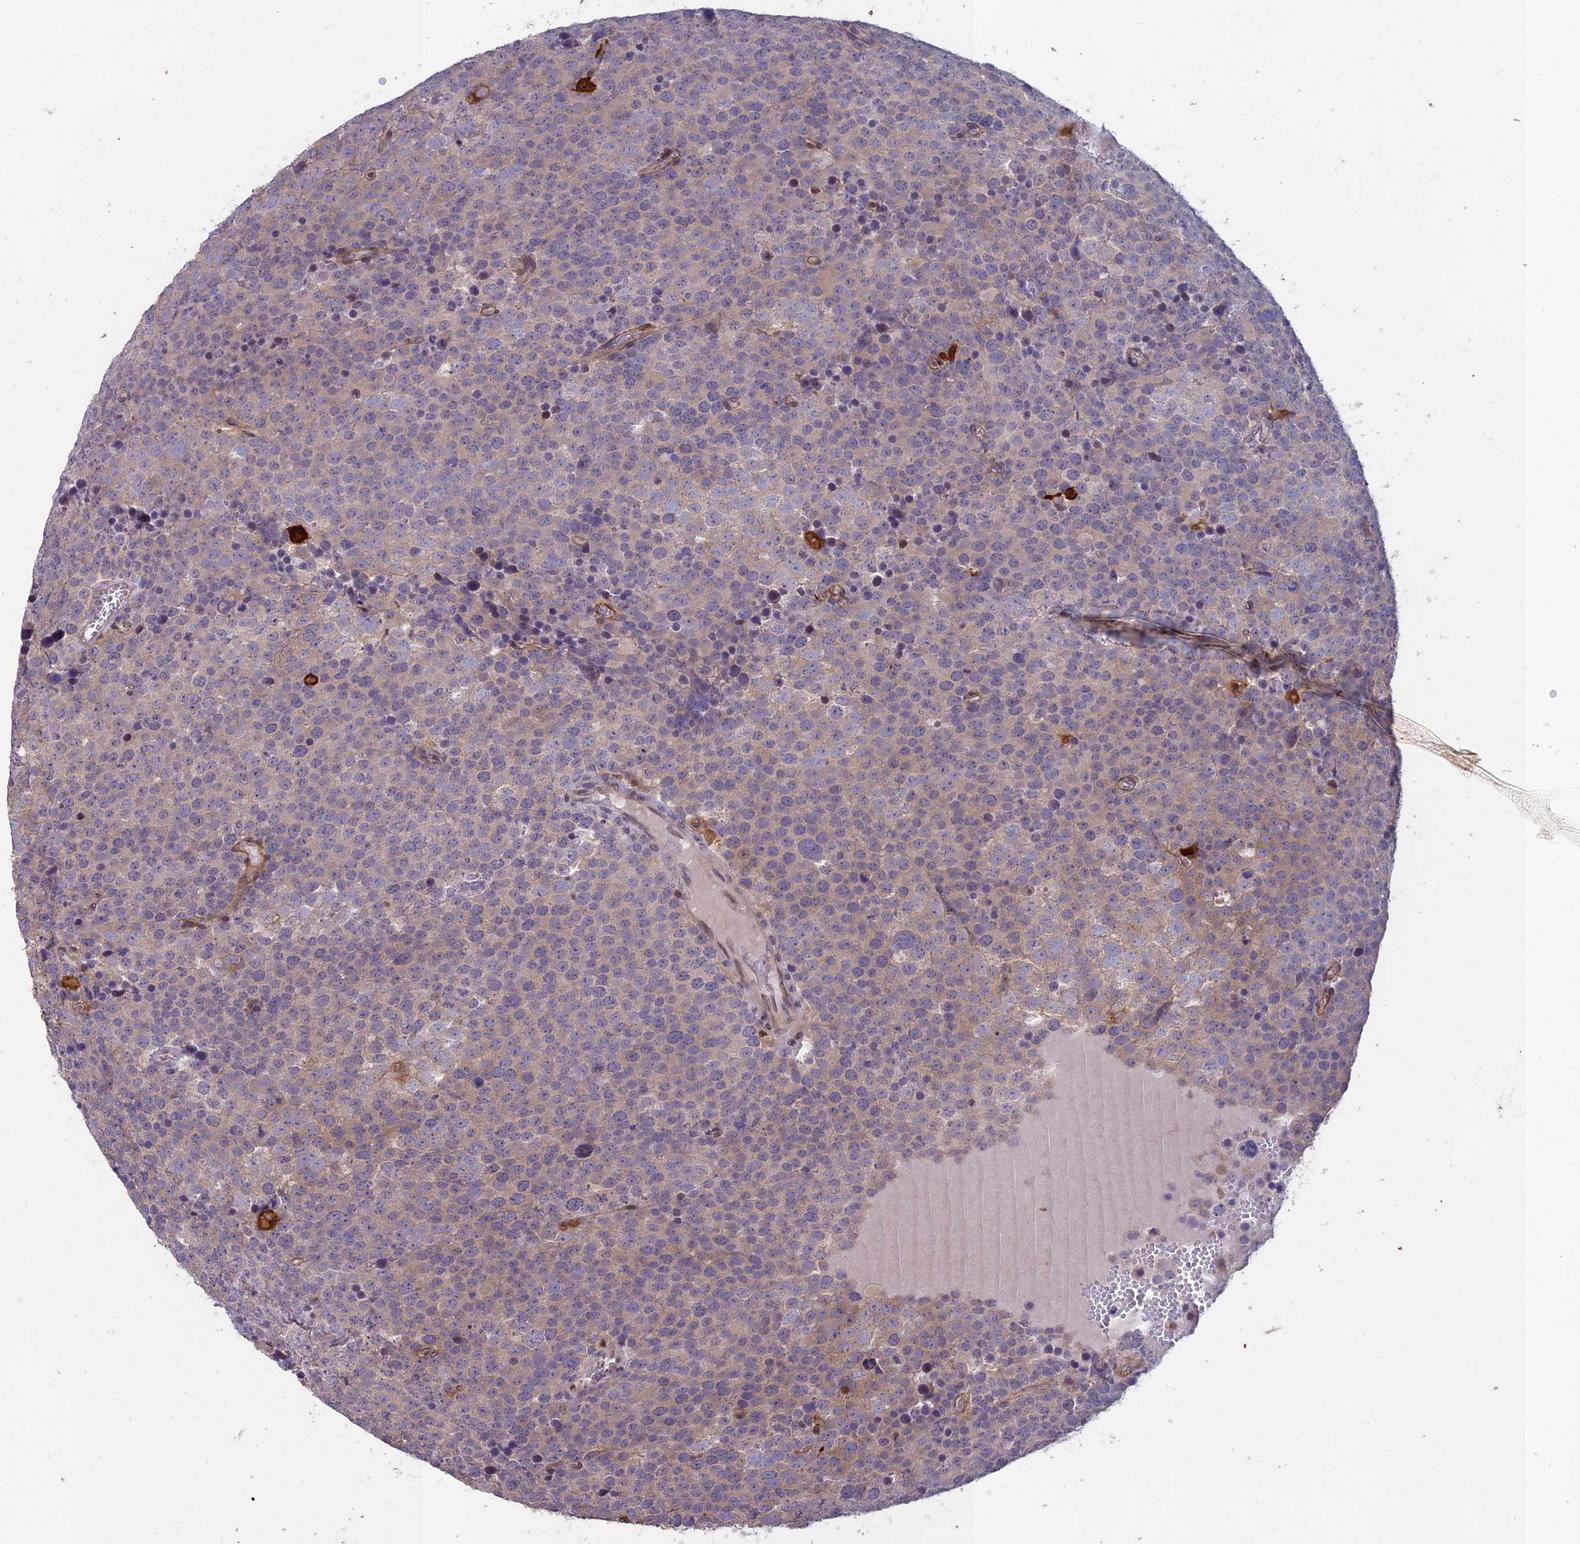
{"staining": {"intensity": "weak", "quantity": "<25%", "location": "cytoplasmic/membranous"}, "tissue": "testis cancer", "cell_type": "Tumor cells", "image_type": "cancer", "snomed": [{"axis": "morphology", "description": "Seminoma, NOS"}, {"axis": "topography", "description": "Testis"}], "caption": "Human testis cancer (seminoma) stained for a protein using immunohistochemistry (IHC) reveals no positivity in tumor cells.", "gene": "MAST2", "patient": {"sex": "male", "age": 71}}